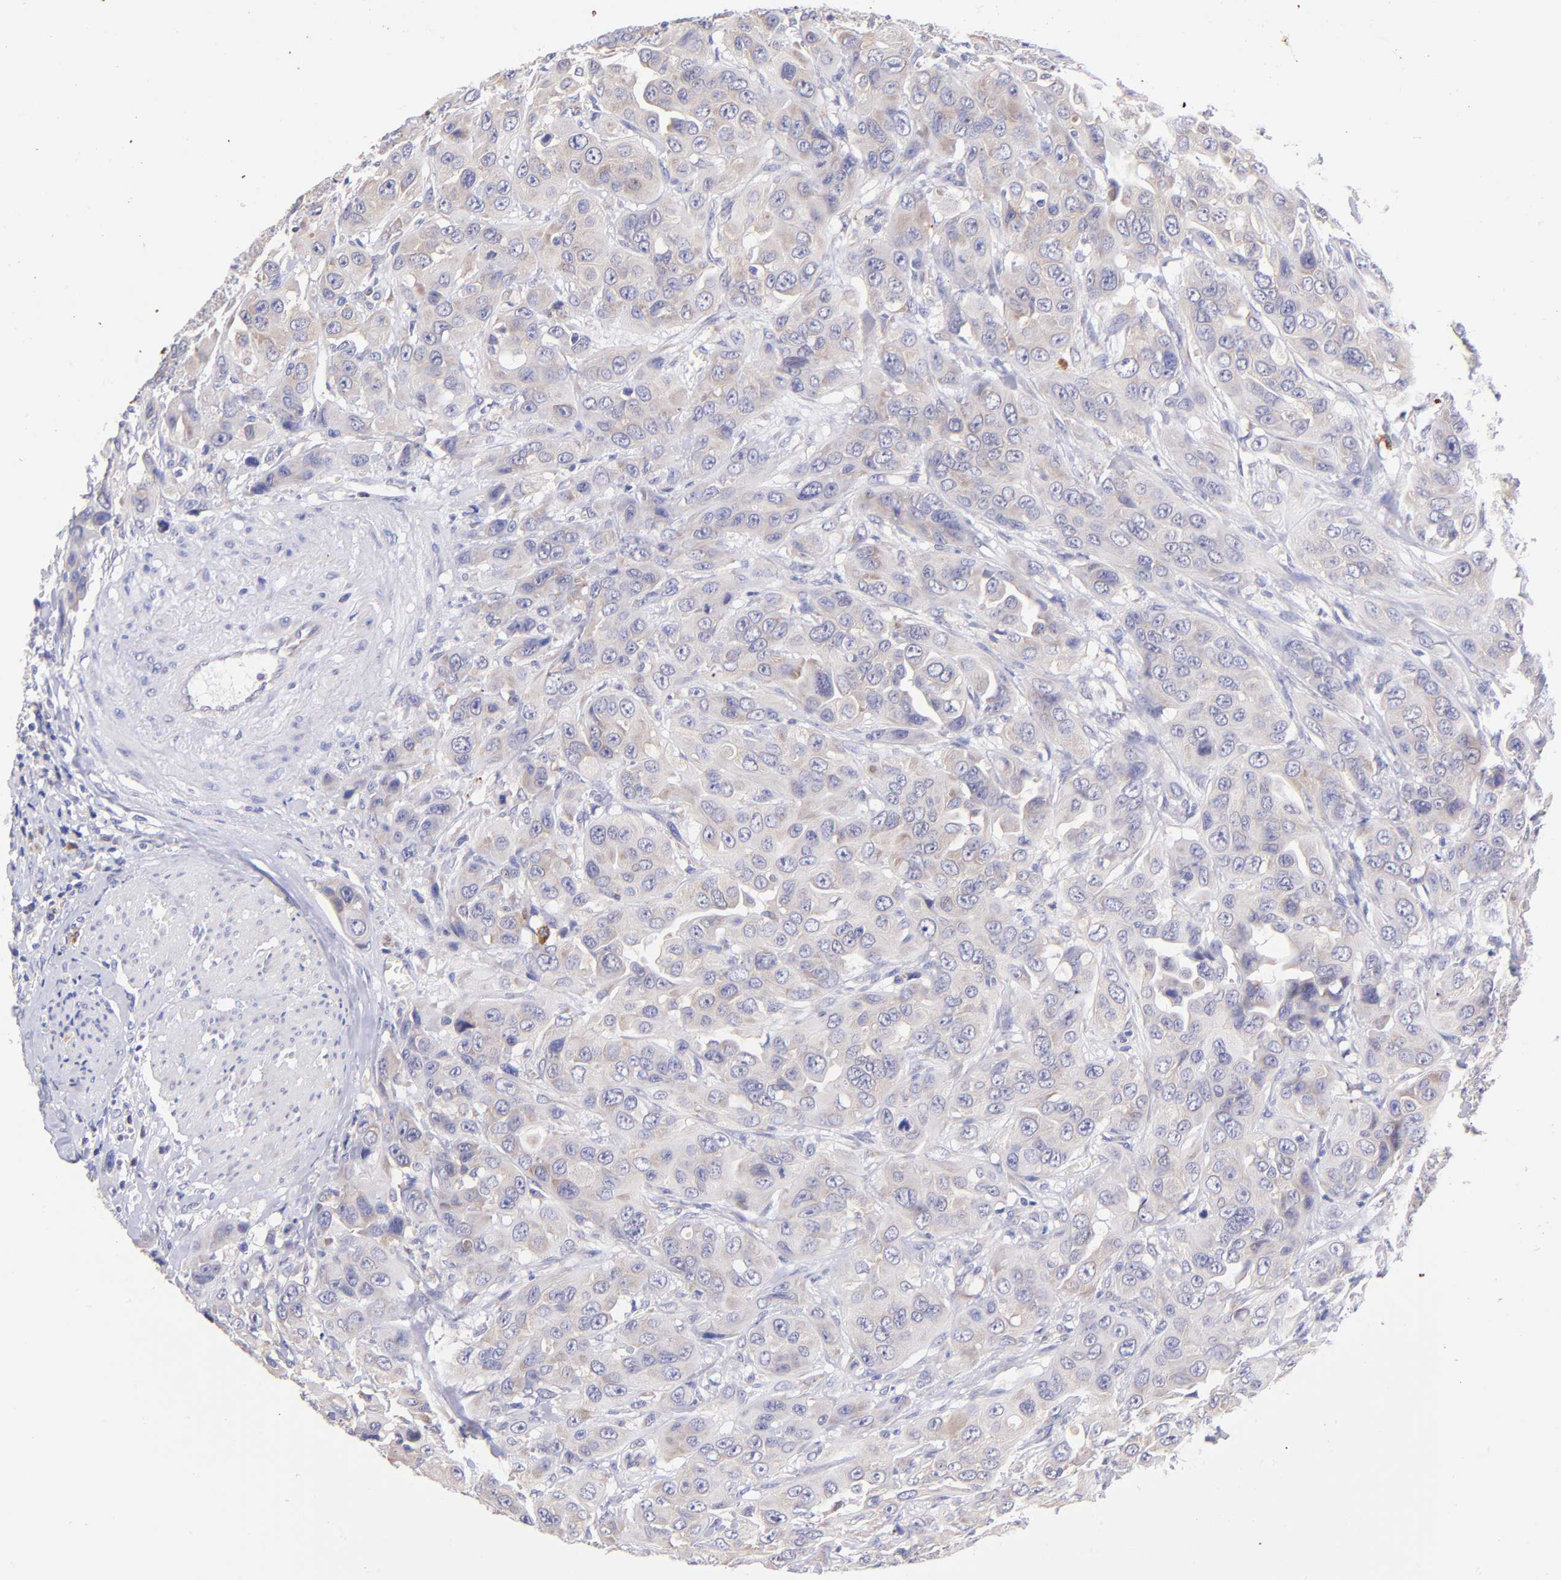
{"staining": {"intensity": "weak", "quantity": "25%-75%", "location": "cytoplasmic/membranous"}, "tissue": "urothelial cancer", "cell_type": "Tumor cells", "image_type": "cancer", "snomed": [{"axis": "morphology", "description": "Urothelial carcinoma, High grade"}, {"axis": "topography", "description": "Urinary bladder"}], "caption": "Immunohistochemistry (IHC) histopathology image of neoplastic tissue: human urothelial cancer stained using IHC exhibits low levels of weak protein expression localized specifically in the cytoplasmic/membranous of tumor cells, appearing as a cytoplasmic/membranous brown color.", "gene": "RPL11", "patient": {"sex": "male", "age": 73}}